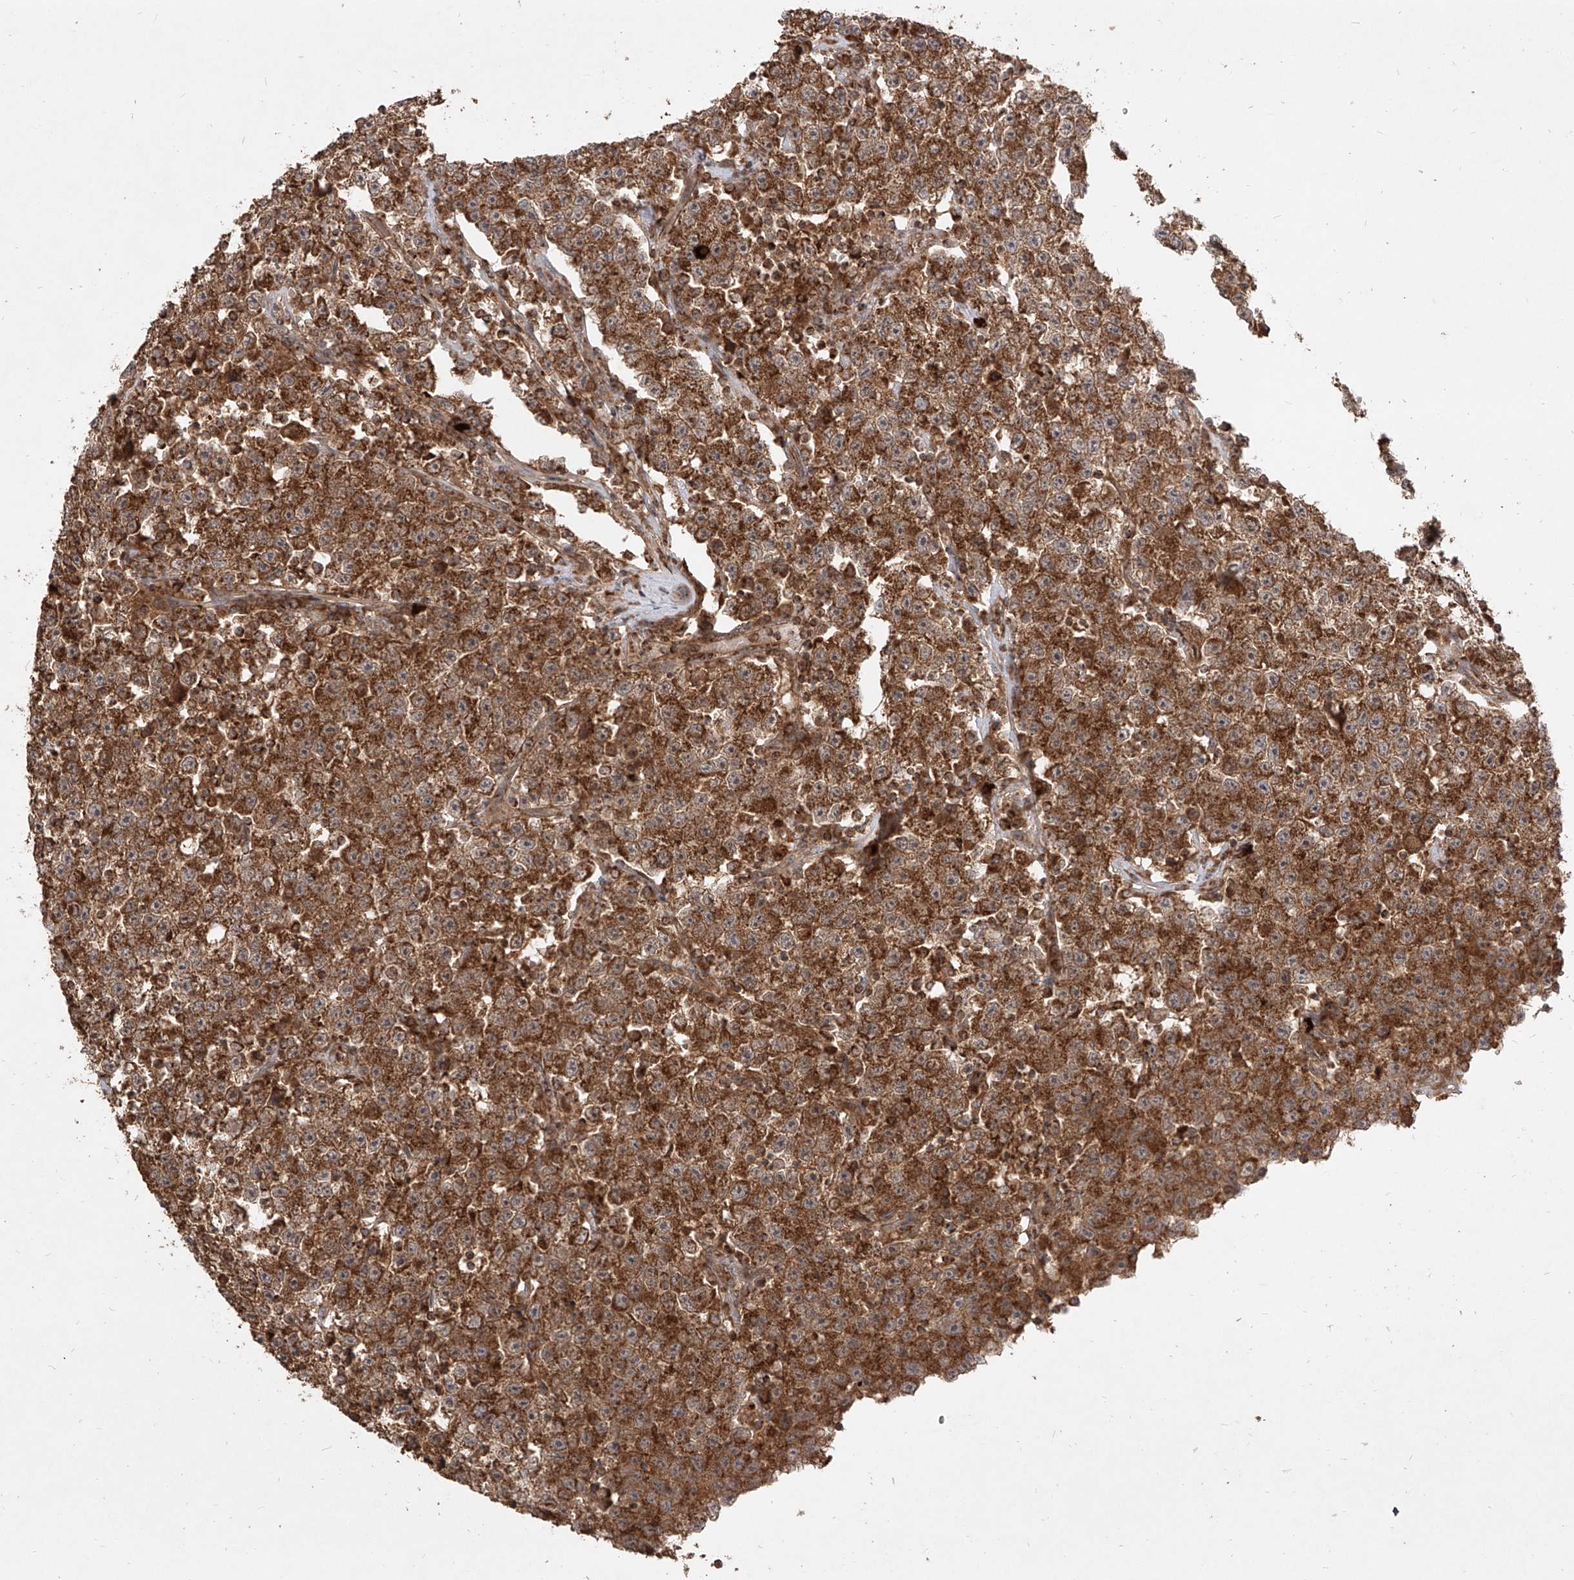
{"staining": {"intensity": "strong", "quantity": ">75%", "location": "cytoplasmic/membranous"}, "tissue": "testis cancer", "cell_type": "Tumor cells", "image_type": "cancer", "snomed": [{"axis": "morphology", "description": "Seminoma, NOS"}, {"axis": "topography", "description": "Testis"}], "caption": "About >75% of tumor cells in human testis cancer show strong cytoplasmic/membranous protein positivity as visualized by brown immunohistochemical staining.", "gene": "AIM2", "patient": {"sex": "male", "age": 22}}